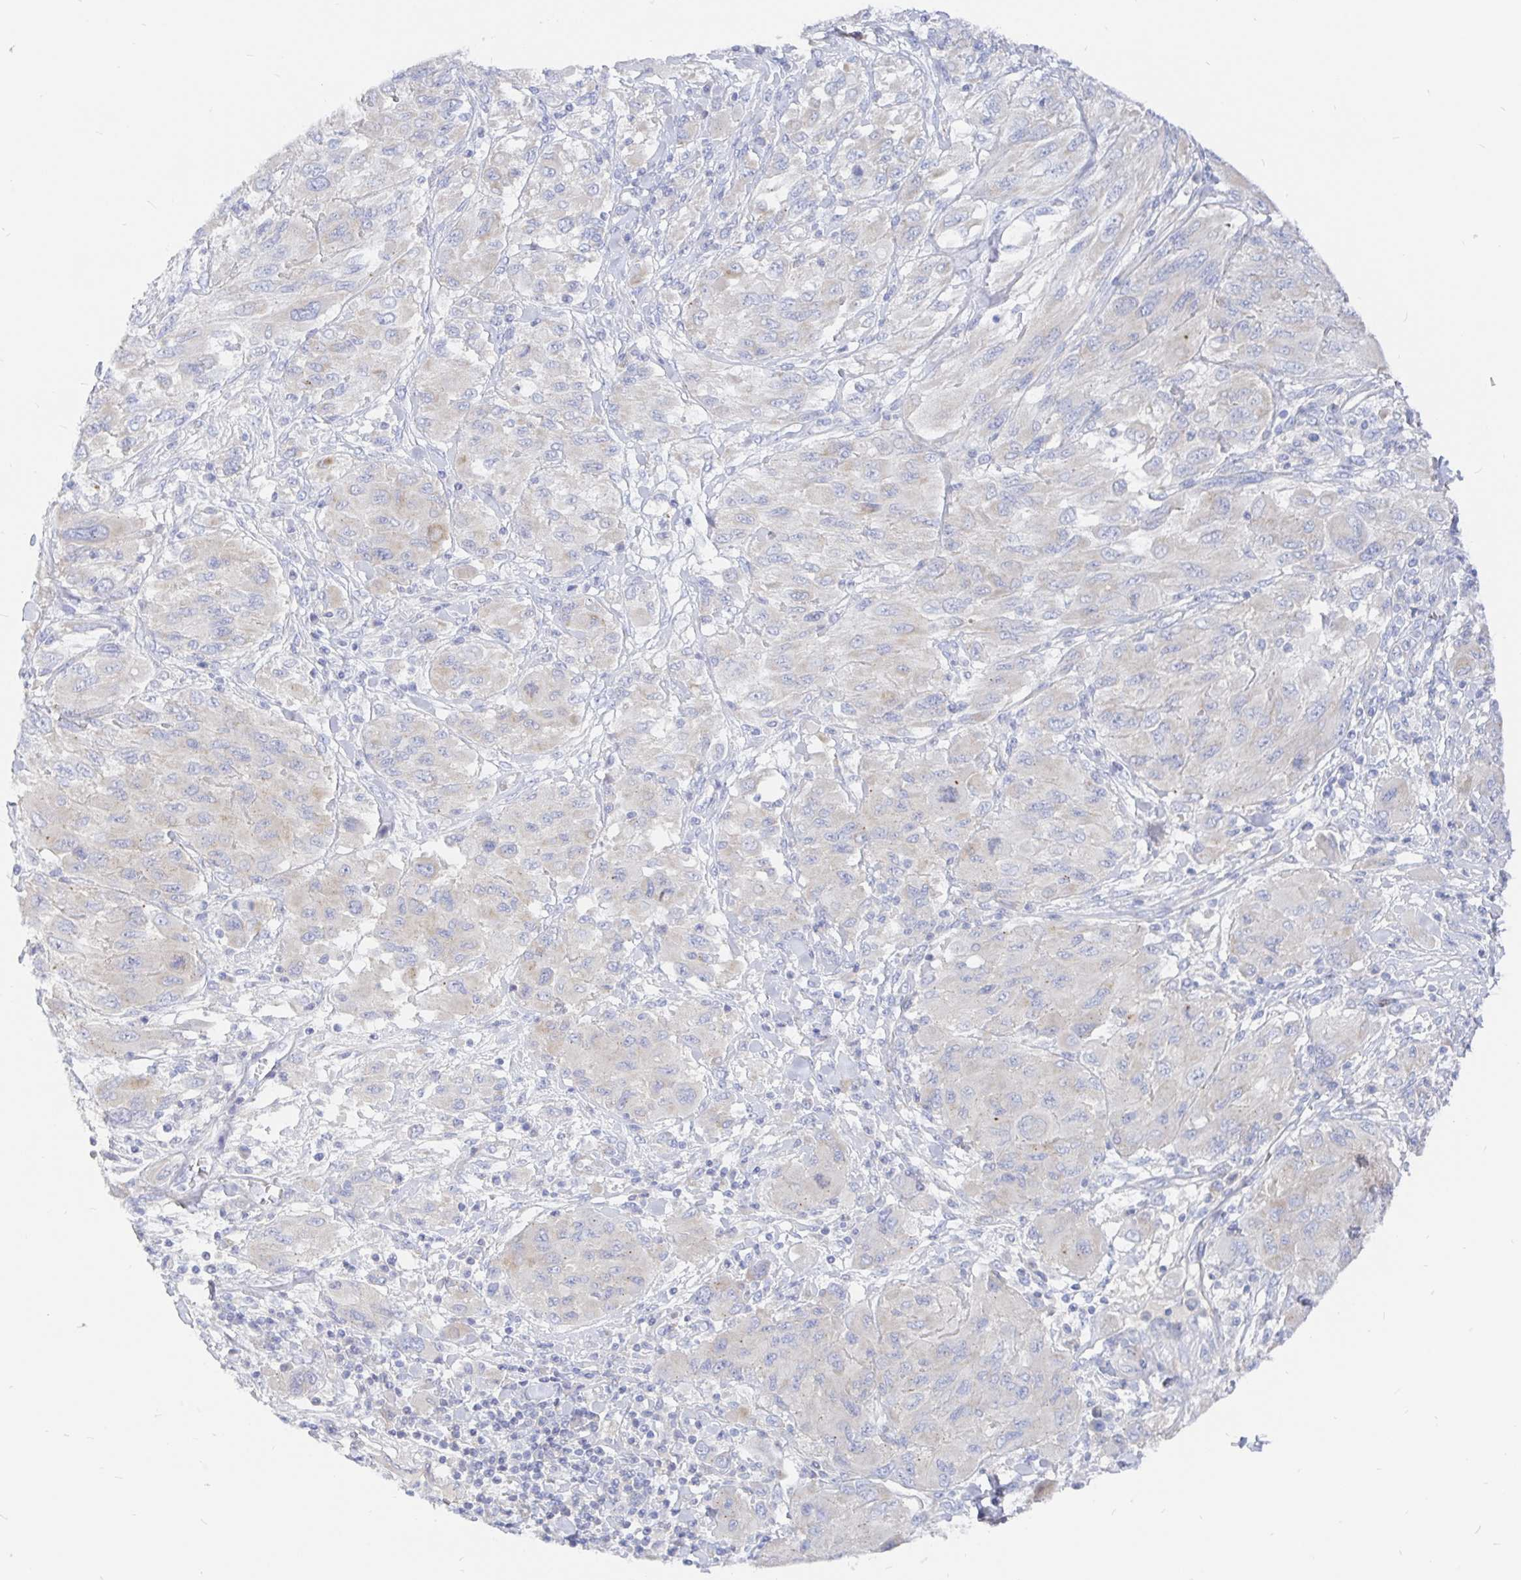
{"staining": {"intensity": "negative", "quantity": "none", "location": "none"}, "tissue": "melanoma", "cell_type": "Tumor cells", "image_type": "cancer", "snomed": [{"axis": "morphology", "description": "Malignant melanoma, NOS"}, {"axis": "topography", "description": "Skin"}], "caption": "Immunohistochemistry photomicrograph of human malignant melanoma stained for a protein (brown), which displays no staining in tumor cells.", "gene": "COX16", "patient": {"sex": "female", "age": 91}}